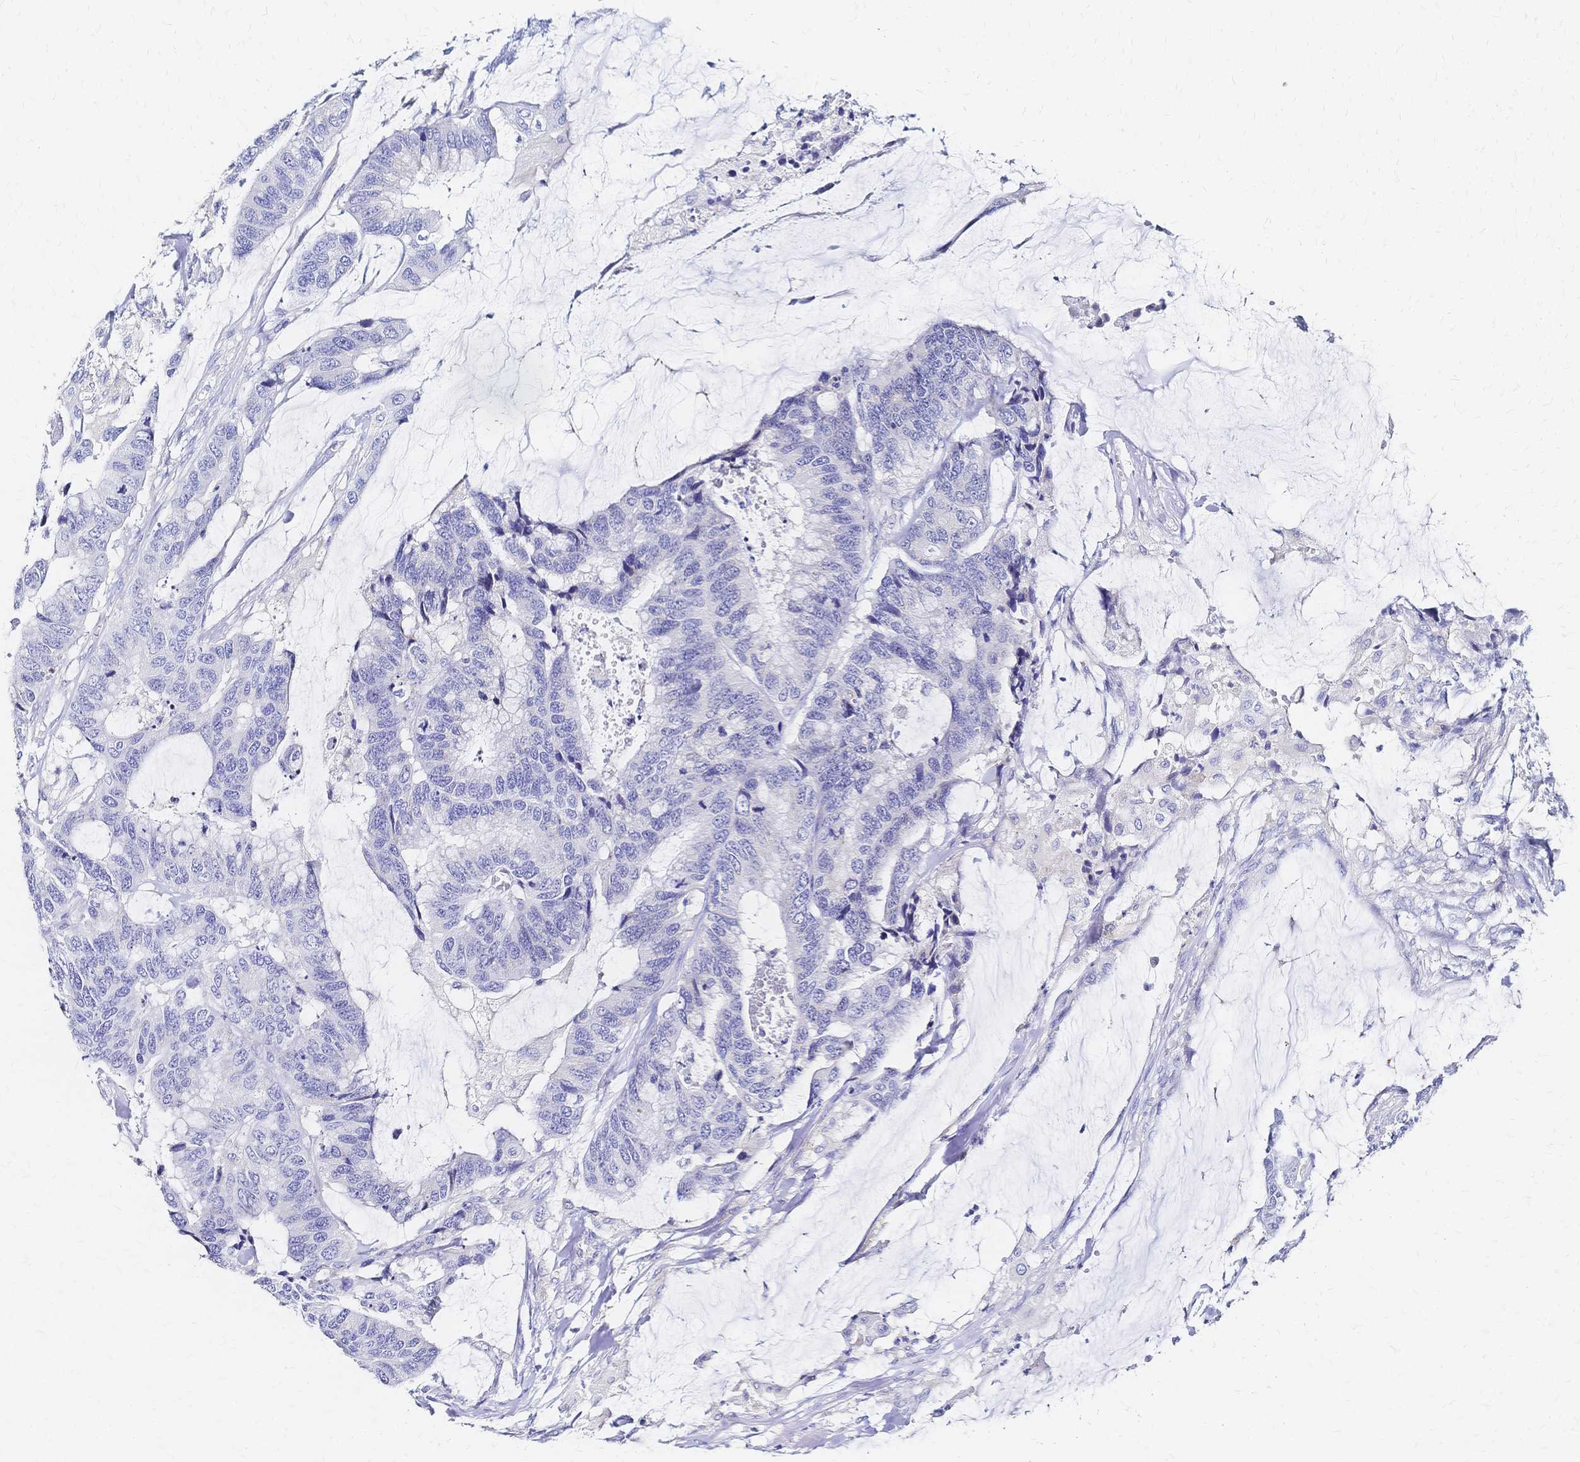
{"staining": {"intensity": "negative", "quantity": "none", "location": "none"}, "tissue": "colorectal cancer", "cell_type": "Tumor cells", "image_type": "cancer", "snomed": [{"axis": "morphology", "description": "Adenocarcinoma, NOS"}, {"axis": "topography", "description": "Rectum"}], "caption": "IHC micrograph of neoplastic tissue: adenocarcinoma (colorectal) stained with DAB reveals no significant protein expression in tumor cells.", "gene": "SLC5A1", "patient": {"sex": "female", "age": 59}}